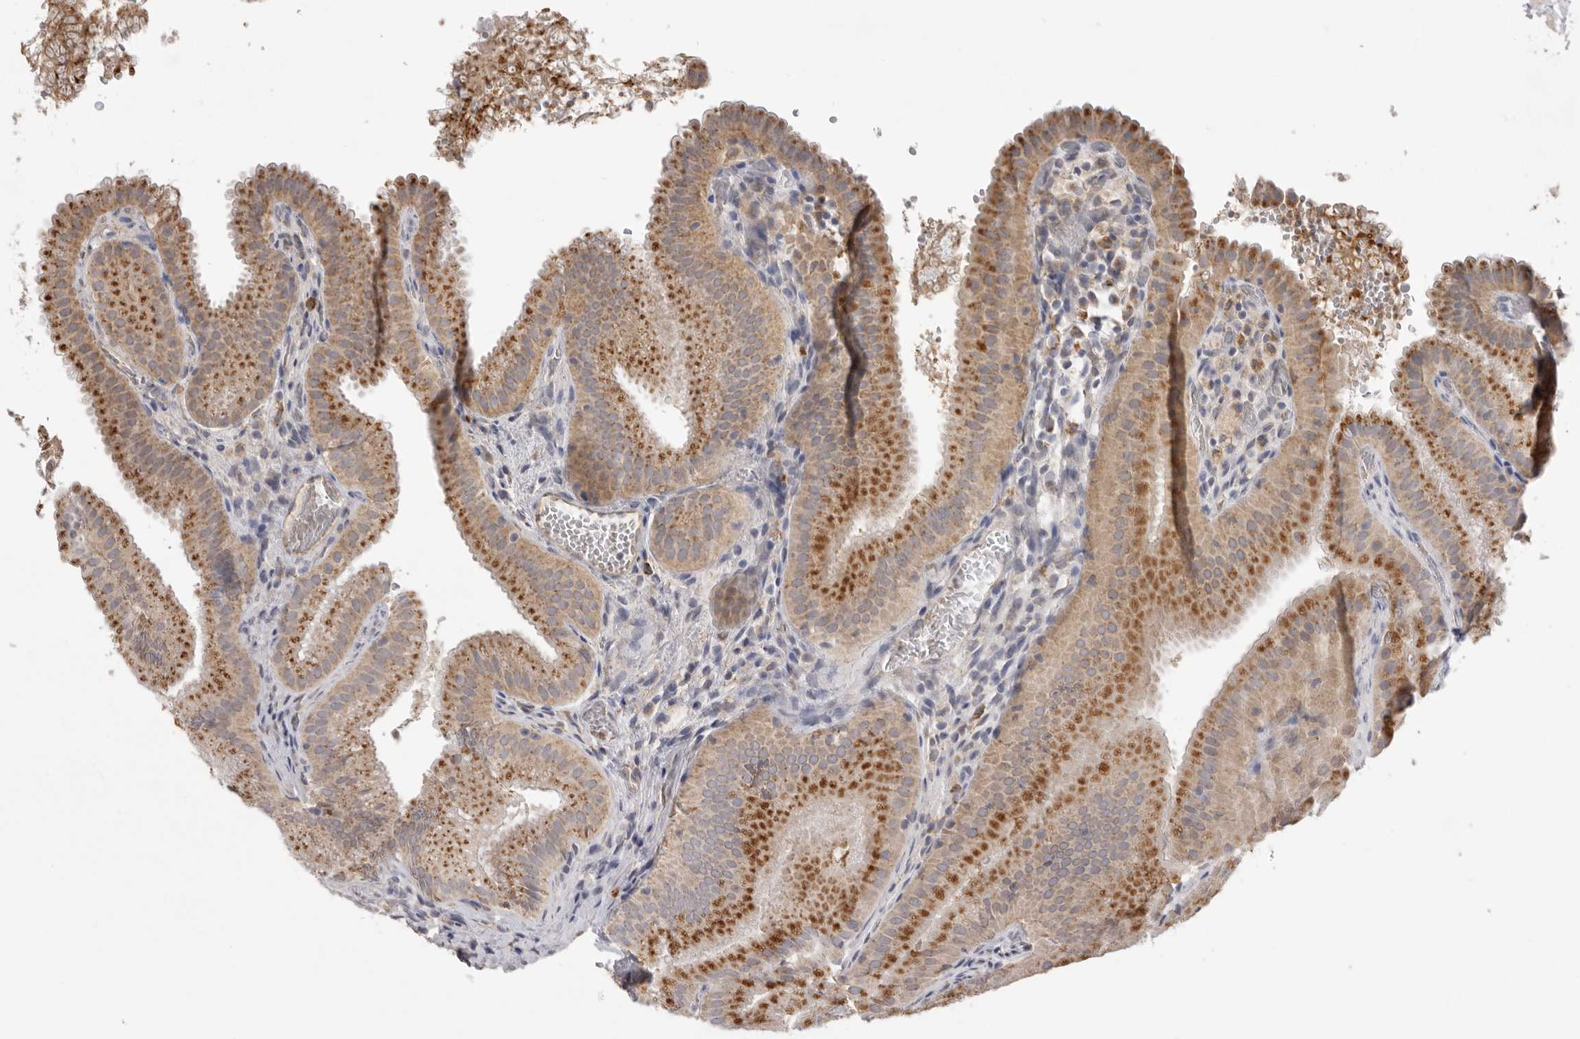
{"staining": {"intensity": "moderate", "quantity": ">75%", "location": "cytoplasmic/membranous"}, "tissue": "gallbladder", "cell_type": "Glandular cells", "image_type": "normal", "snomed": [{"axis": "morphology", "description": "Normal tissue, NOS"}, {"axis": "topography", "description": "Gallbladder"}], "caption": "Immunohistochemical staining of unremarkable gallbladder demonstrates medium levels of moderate cytoplasmic/membranous expression in about >75% of glandular cells.", "gene": "TLR3", "patient": {"sex": "female", "age": 30}}